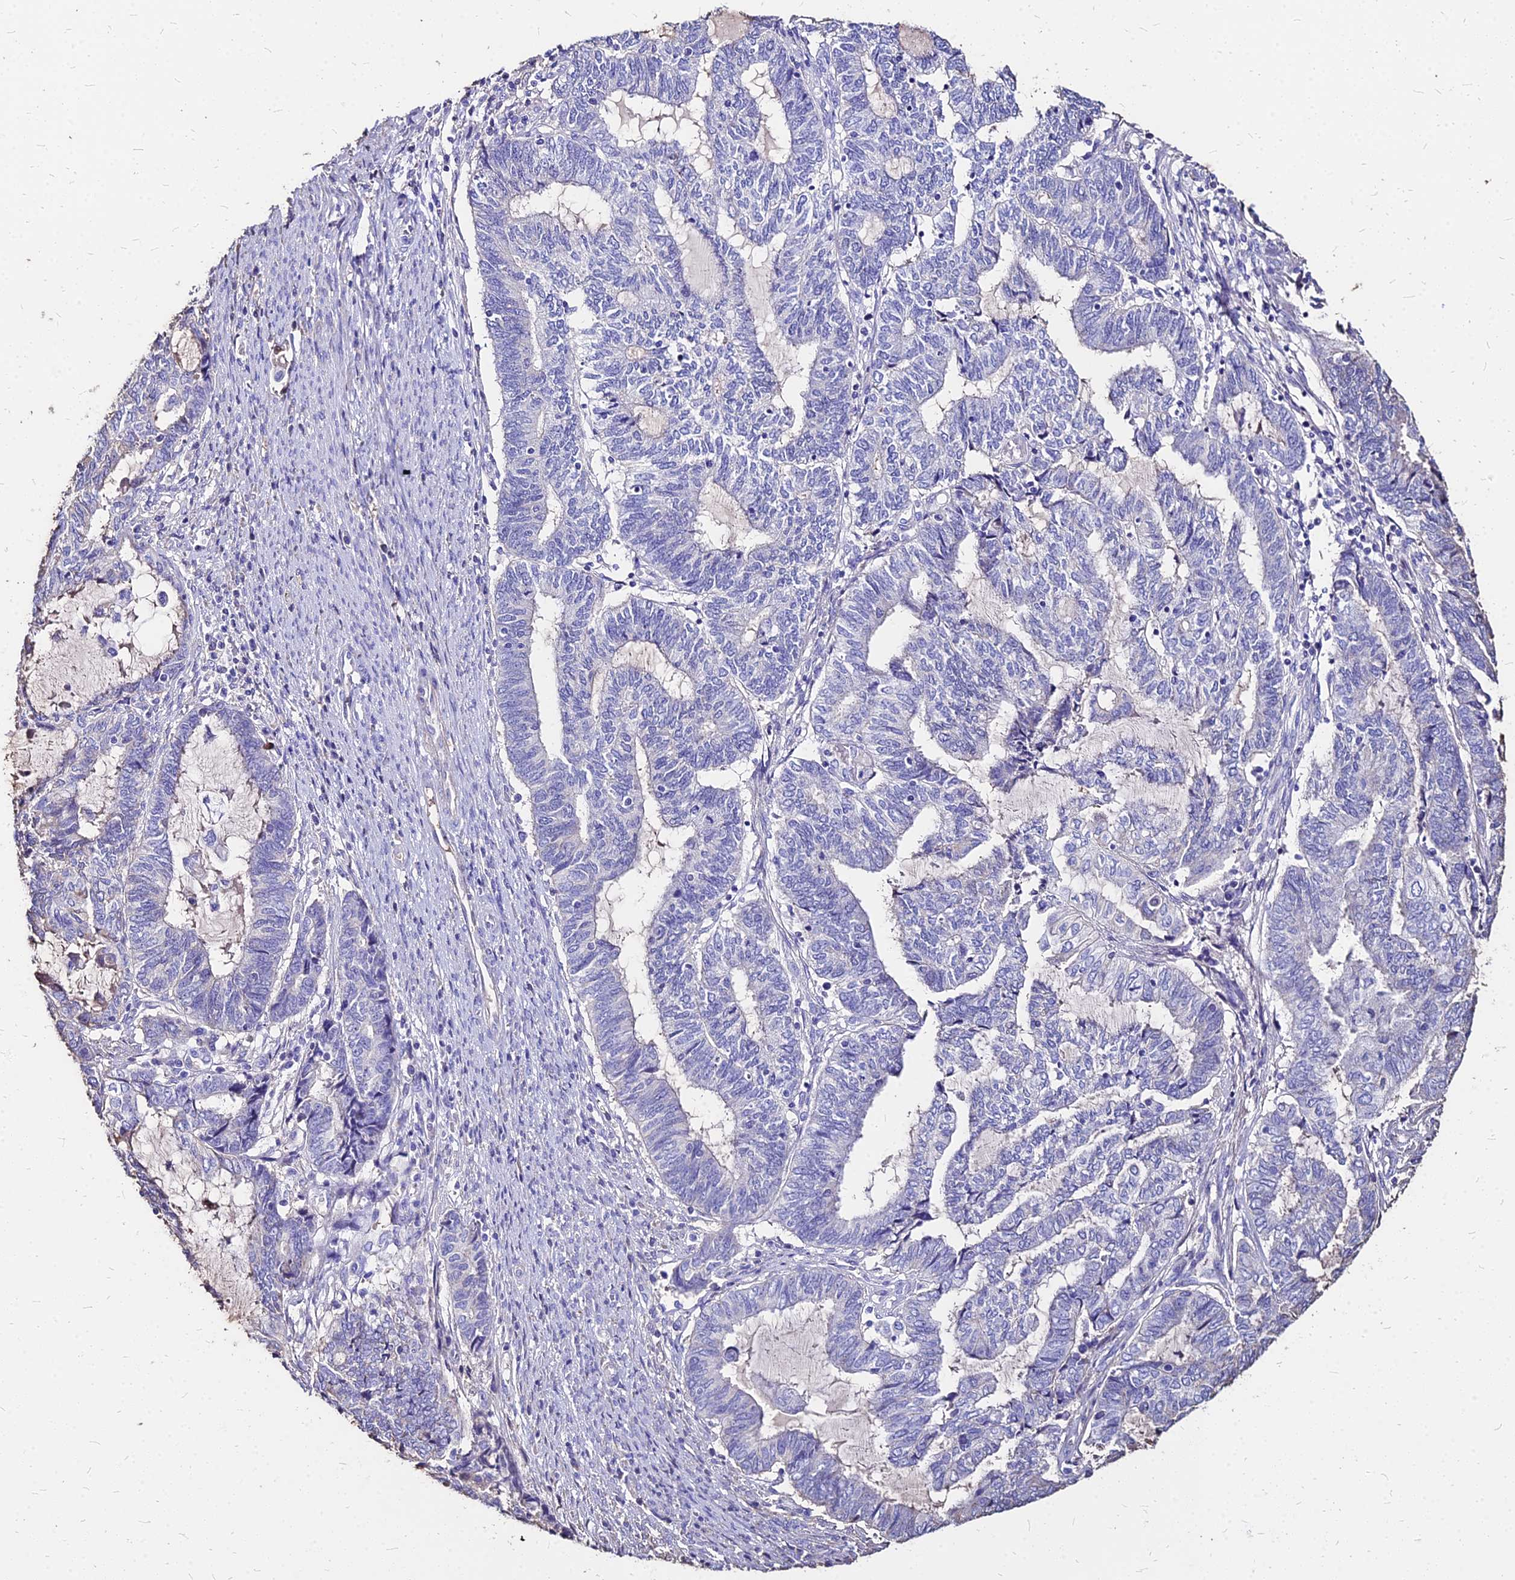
{"staining": {"intensity": "negative", "quantity": "none", "location": "none"}, "tissue": "endometrial cancer", "cell_type": "Tumor cells", "image_type": "cancer", "snomed": [{"axis": "morphology", "description": "Adenocarcinoma, NOS"}, {"axis": "topography", "description": "Uterus"}, {"axis": "topography", "description": "Endometrium"}], "caption": "Tumor cells are negative for brown protein staining in endometrial adenocarcinoma.", "gene": "NME5", "patient": {"sex": "female", "age": 70}}